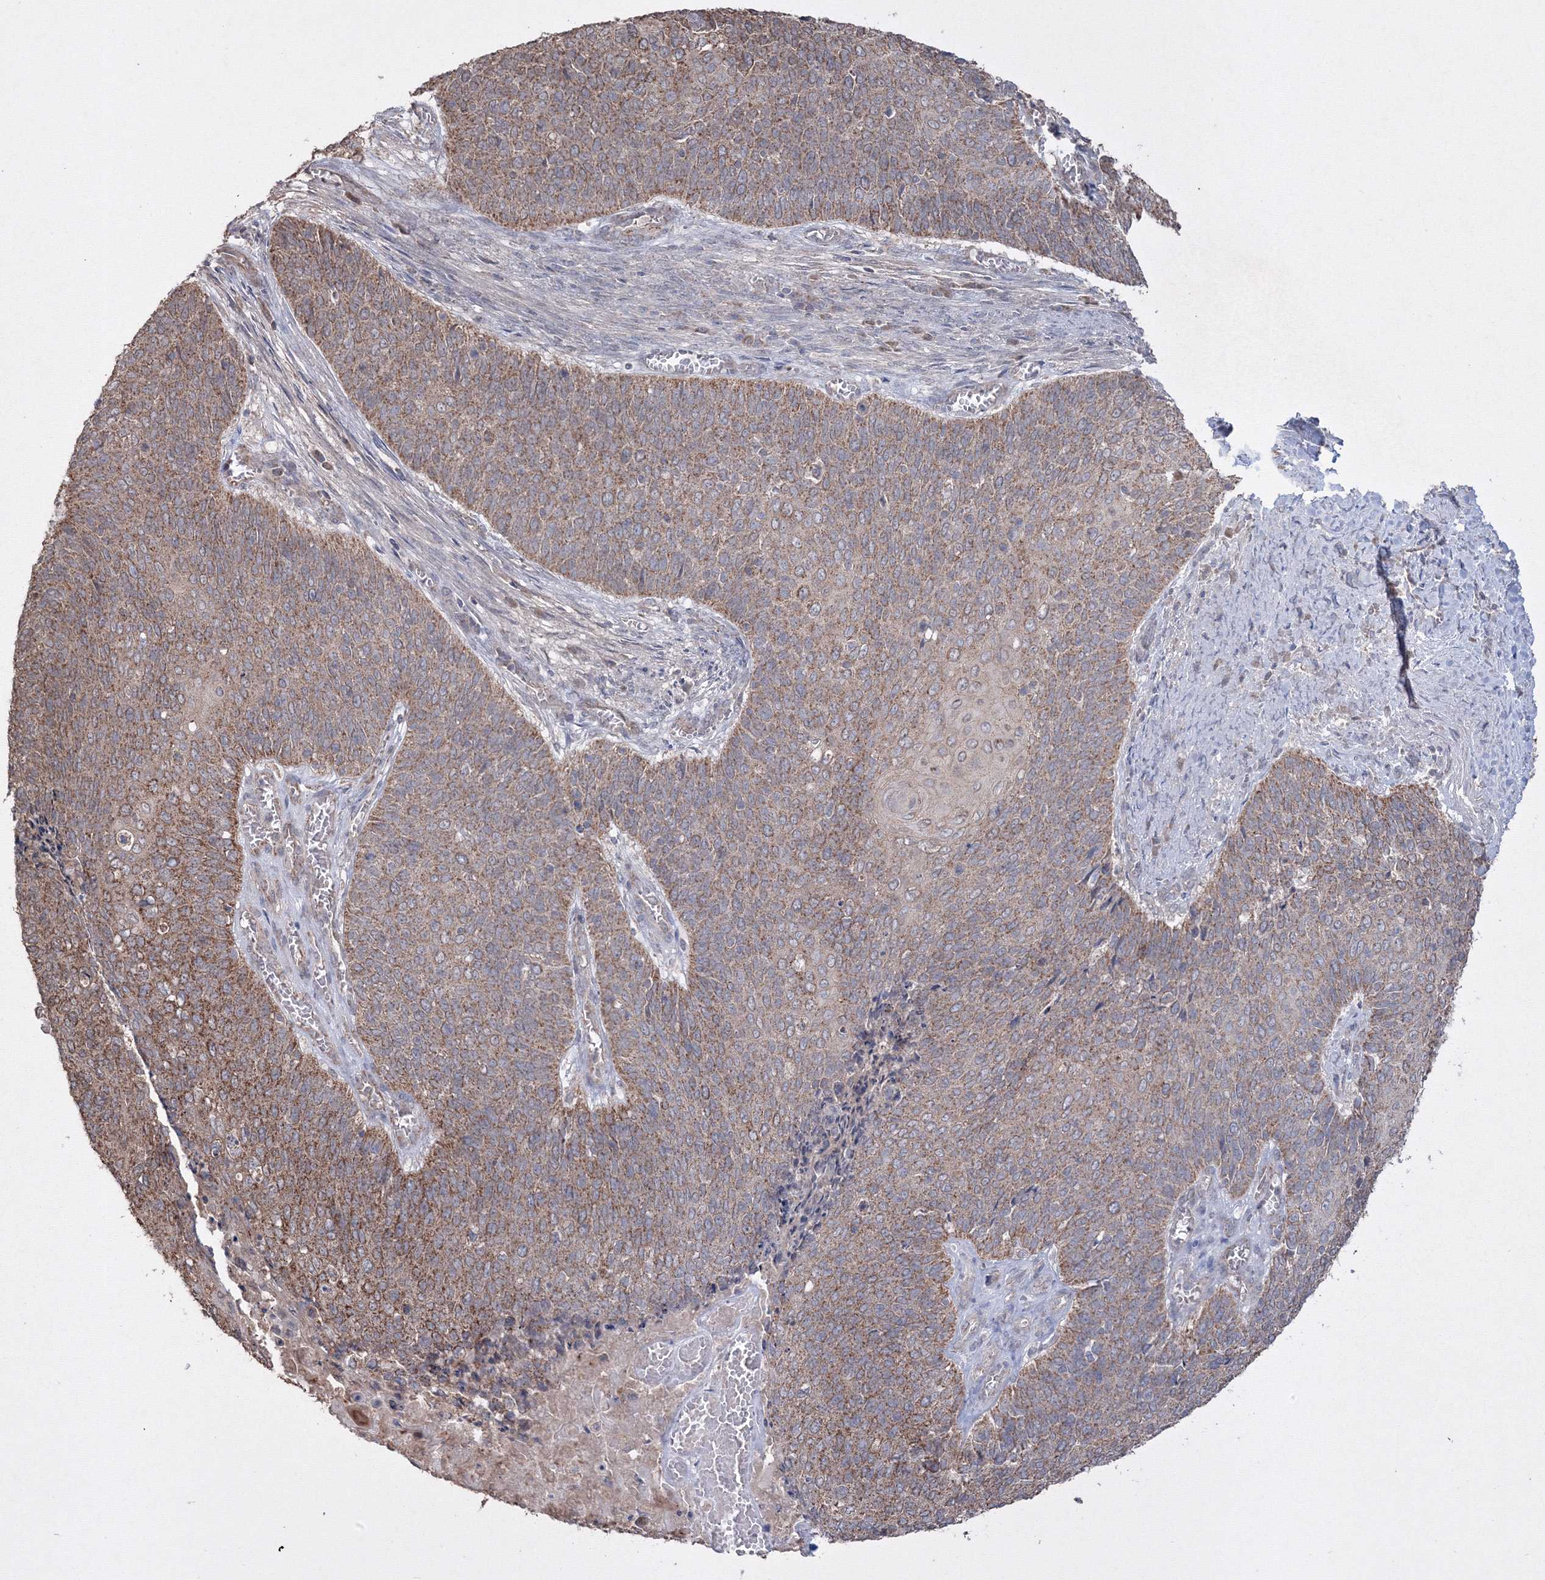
{"staining": {"intensity": "moderate", "quantity": ">75%", "location": "cytoplasmic/membranous"}, "tissue": "cervical cancer", "cell_type": "Tumor cells", "image_type": "cancer", "snomed": [{"axis": "morphology", "description": "Squamous cell carcinoma, NOS"}, {"axis": "topography", "description": "Cervix"}], "caption": "Immunohistochemical staining of human cervical cancer (squamous cell carcinoma) displays moderate cytoplasmic/membranous protein staining in about >75% of tumor cells. The staining was performed using DAB (3,3'-diaminobenzidine), with brown indicating positive protein expression. Nuclei are stained blue with hematoxylin.", "gene": "GRSF1", "patient": {"sex": "female", "age": 39}}